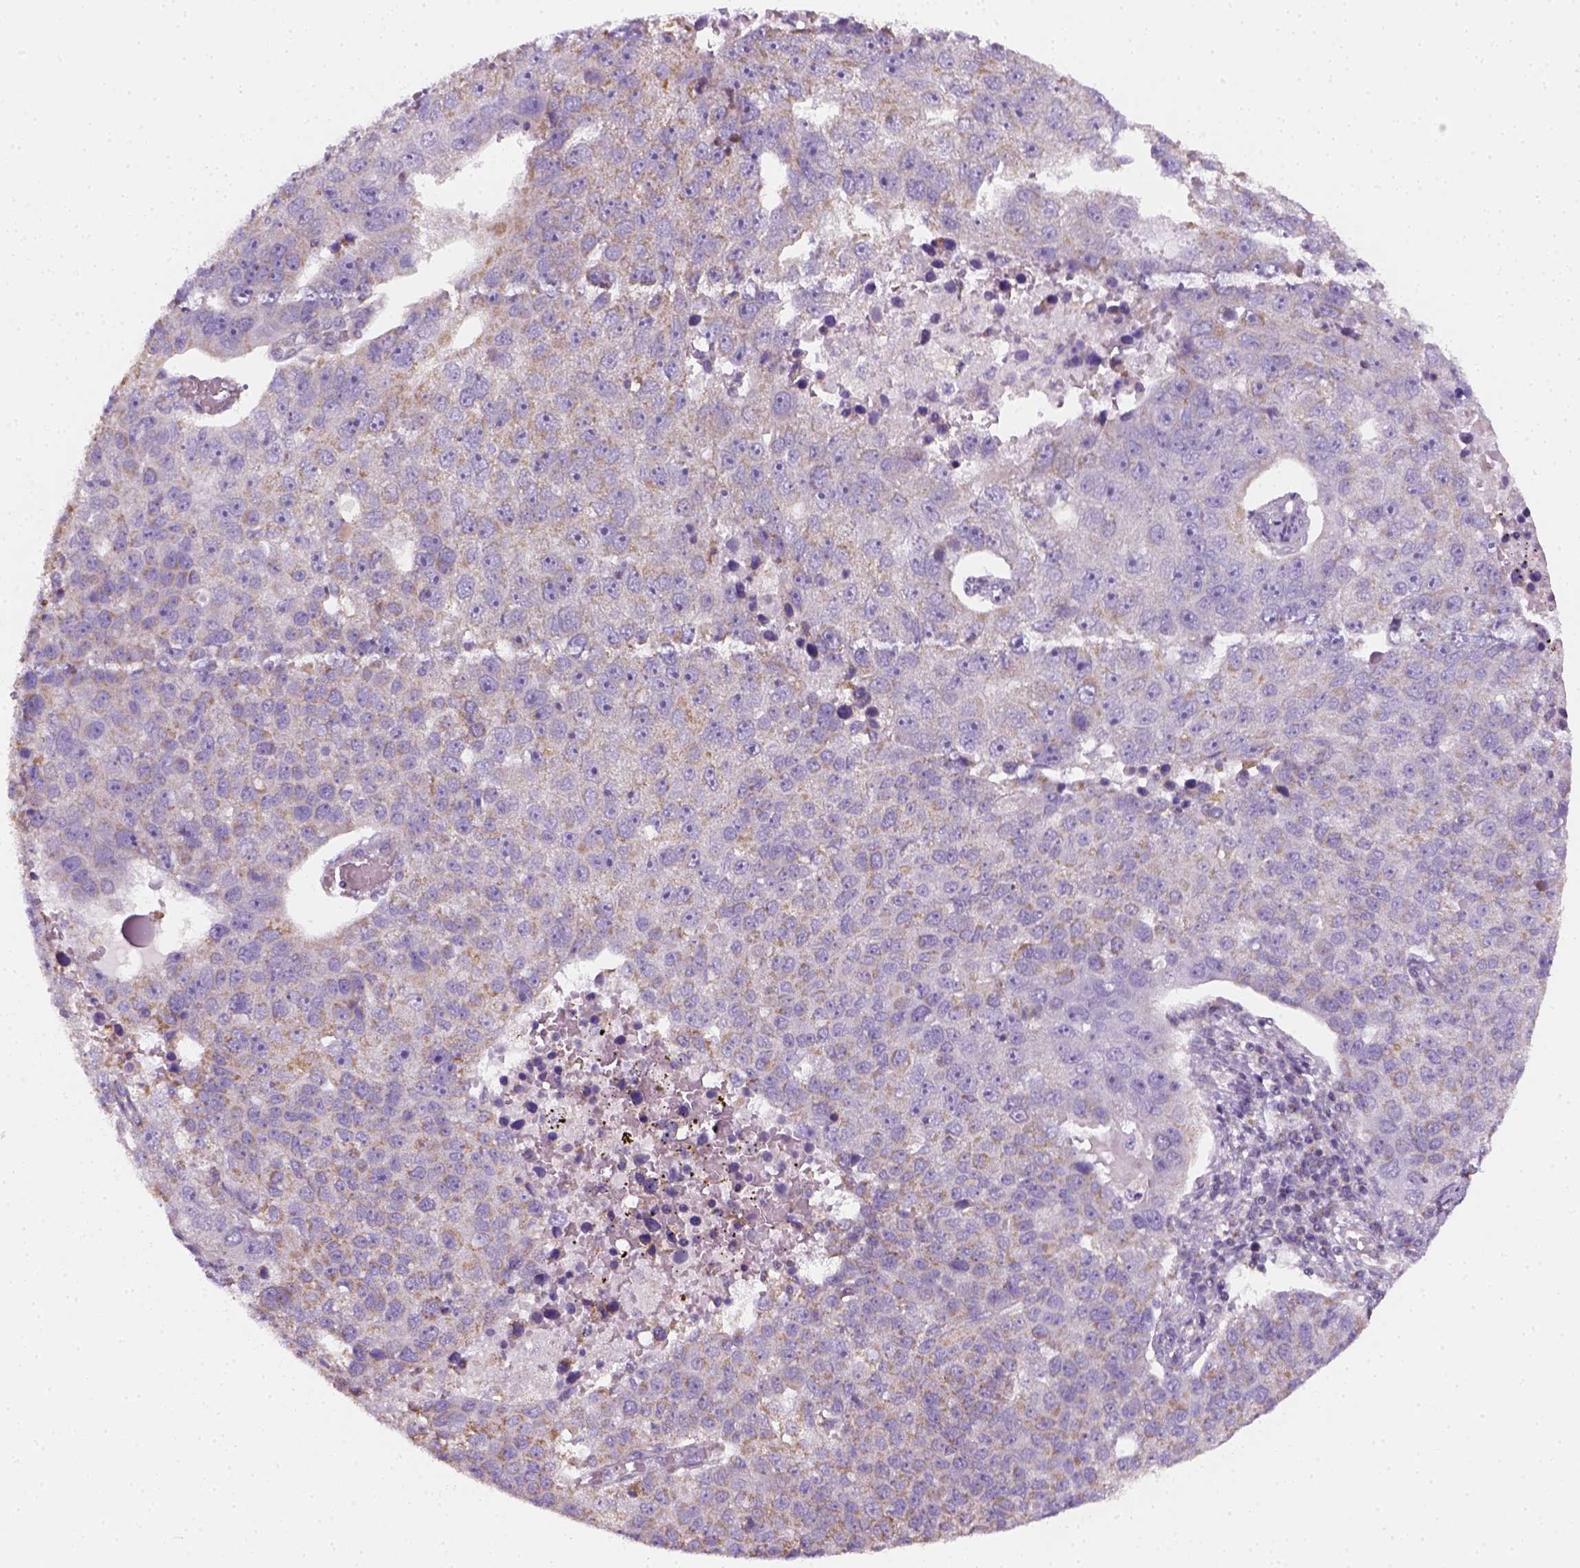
{"staining": {"intensity": "weak", "quantity": "25%-75%", "location": "cytoplasmic/membranous"}, "tissue": "pancreatic cancer", "cell_type": "Tumor cells", "image_type": "cancer", "snomed": [{"axis": "morphology", "description": "Adenocarcinoma, NOS"}, {"axis": "topography", "description": "Pancreas"}], "caption": "Tumor cells show low levels of weak cytoplasmic/membranous positivity in about 25%-75% of cells in human pancreatic cancer.", "gene": "AWAT2", "patient": {"sex": "female", "age": 61}}